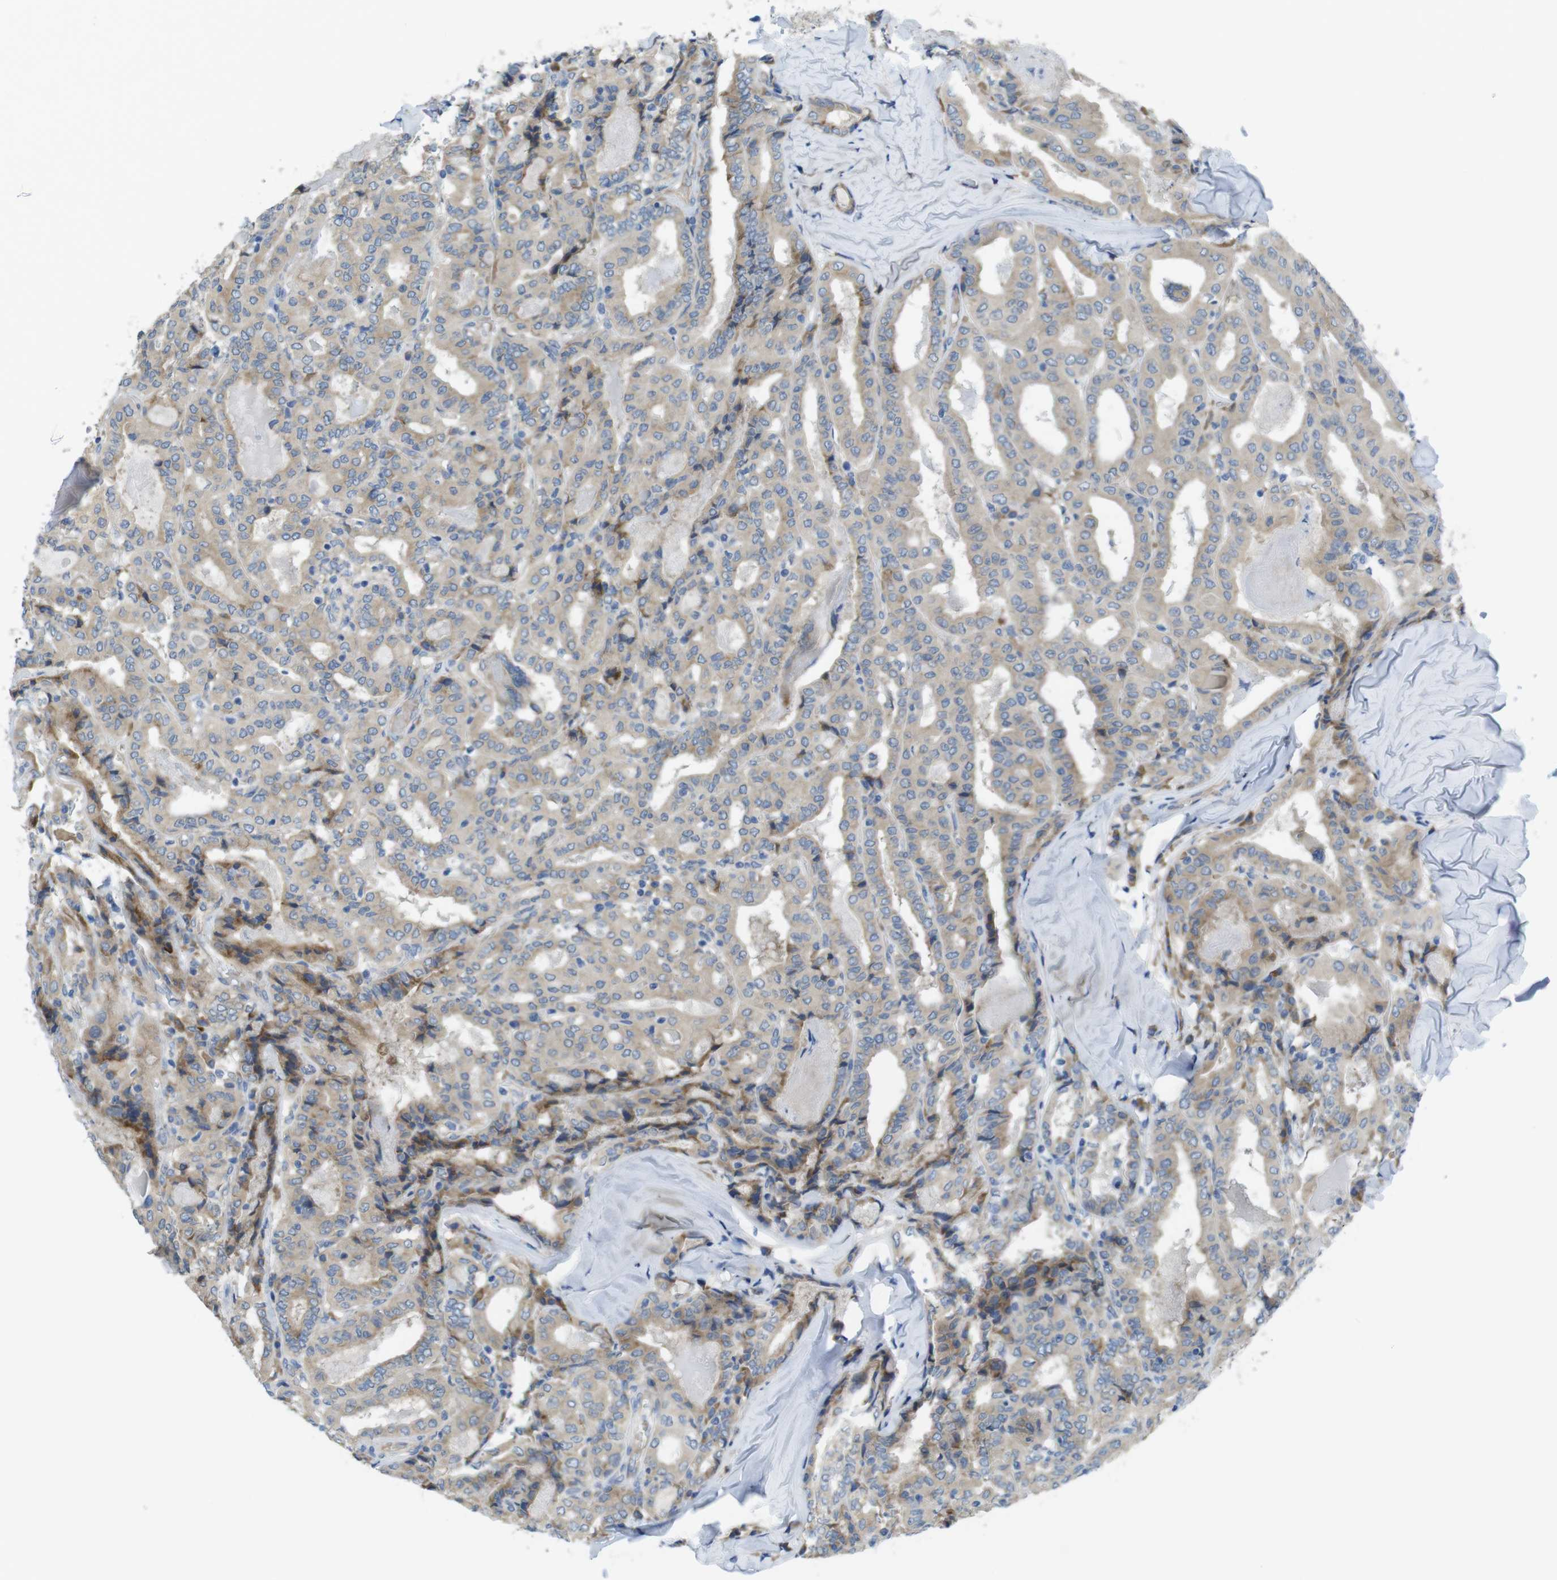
{"staining": {"intensity": "weak", "quantity": ">75%", "location": "cytoplasmic/membranous"}, "tissue": "thyroid cancer", "cell_type": "Tumor cells", "image_type": "cancer", "snomed": [{"axis": "morphology", "description": "Papillary adenocarcinoma, NOS"}, {"axis": "topography", "description": "Thyroid gland"}], "caption": "A micrograph showing weak cytoplasmic/membranous expression in approximately >75% of tumor cells in thyroid cancer (papillary adenocarcinoma), as visualized by brown immunohistochemical staining.", "gene": "TMEM234", "patient": {"sex": "female", "age": 42}}